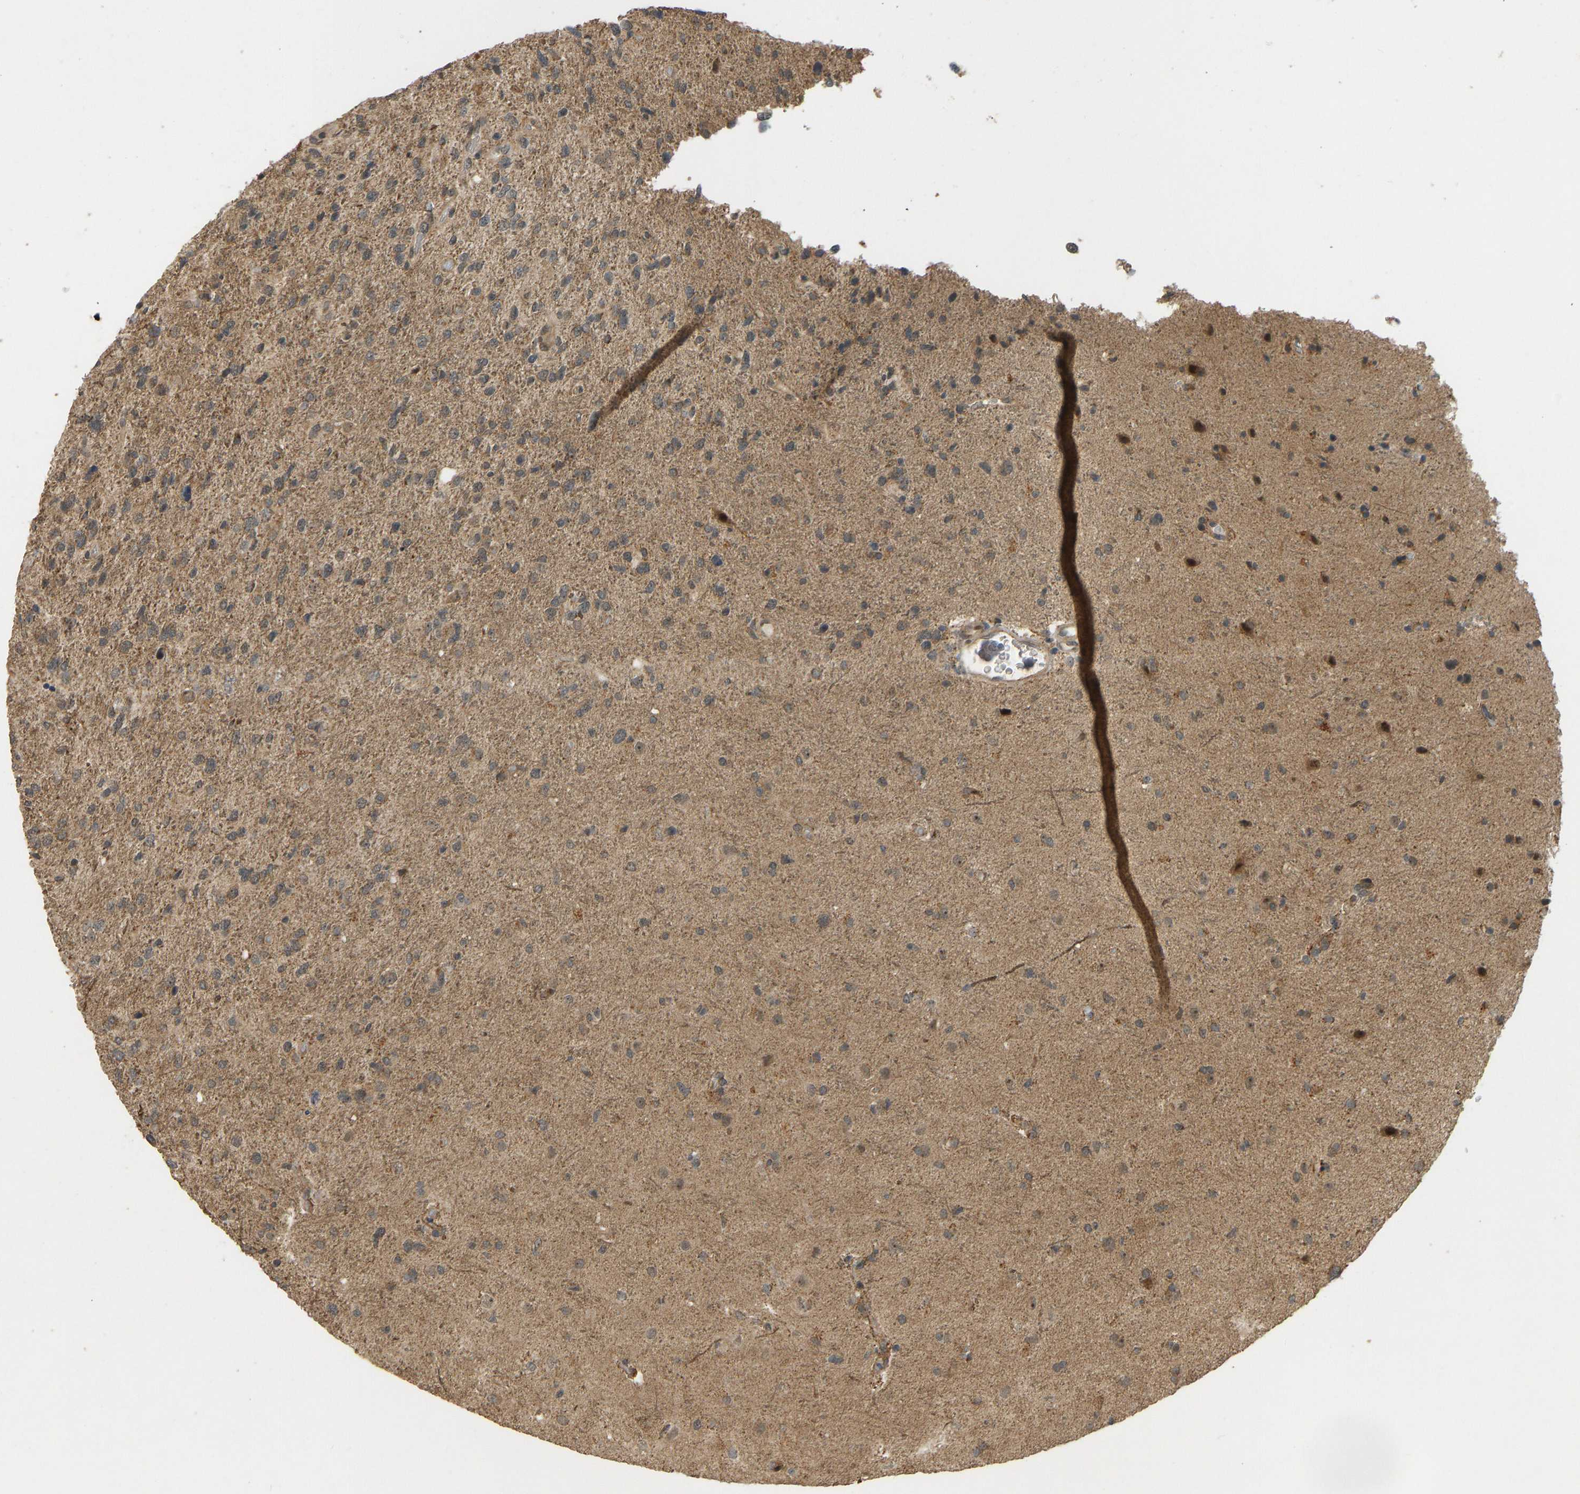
{"staining": {"intensity": "moderate", "quantity": ">75%", "location": "cytoplasmic/membranous"}, "tissue": "glioma", "cell_type": "Tumor cells", "image_type": "cancer", "snomed": [{"axis": "morphology", "description": "Glioma, malignant, High grade"}, {"axis": "topography", "description": "Brain"}], "caption": "Malignant glioma (high-grade) stained for a protein displays moderate cytoplasmic/membranous positivity in tumor cells.", "gene": "ACADS", "patient": {"sex": "female", "age": 58}}